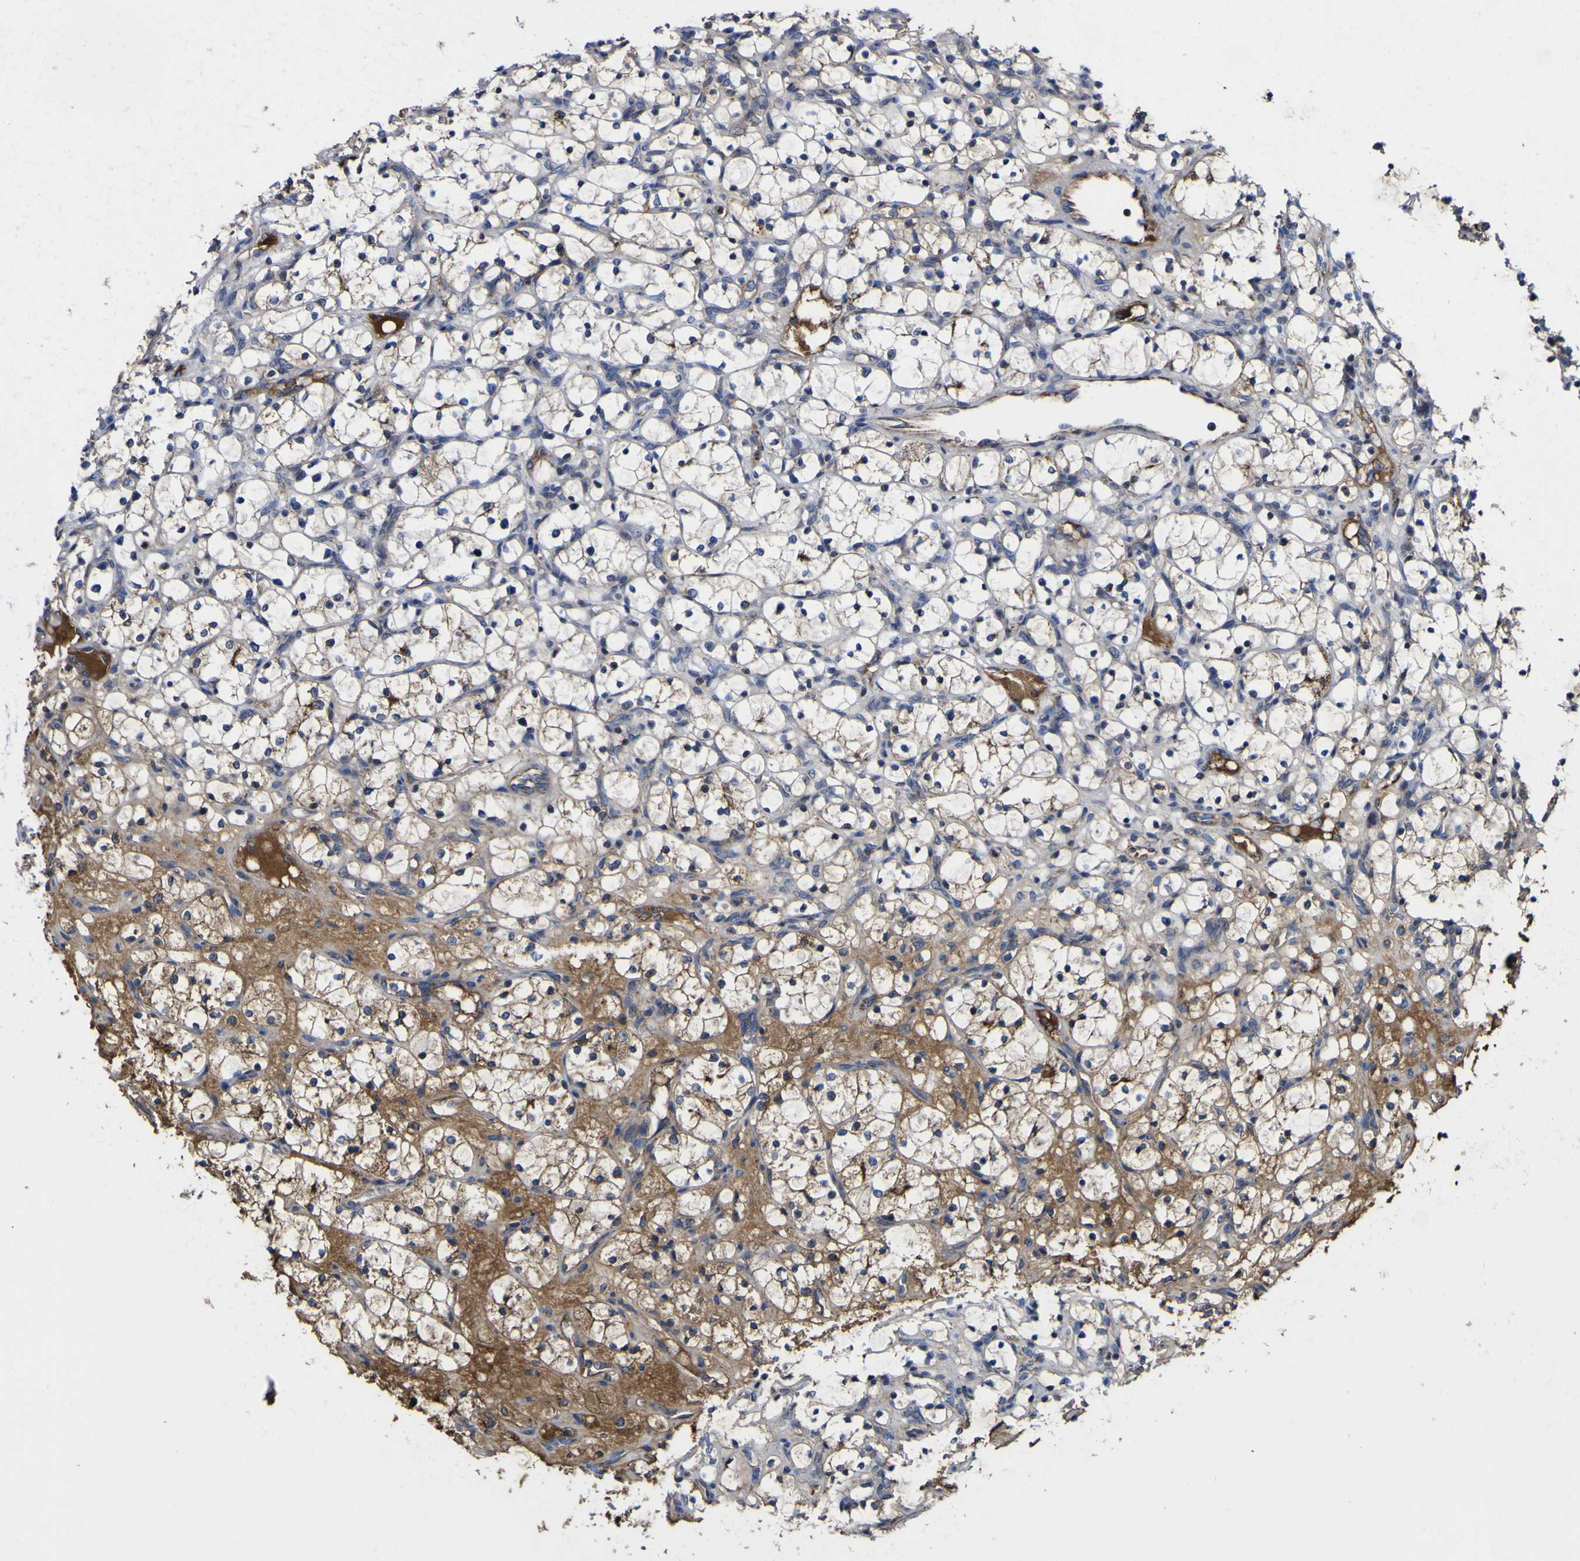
{"staining": {"intensity": "moderate", "quantity": "<25%", "location": "cytoplasmic/membranous"}, "tissue": "renal cancer", "cell_type": "Tumor cells", "image_type": "cancer", "snomed": [{"axis": "morphology", "description": "Adenocarcinoma, NOS"}, {"axis": "topography", "description": "Kidney"}], "caption": "Renal cancer (adenocarcinoma) stained with a brown dye displays moderate cytoplasmic/membranous positive staining in about <25% of tumor cells.", "gene": "CCDC90B", "patient": {"sex": "female", "age": 69}}